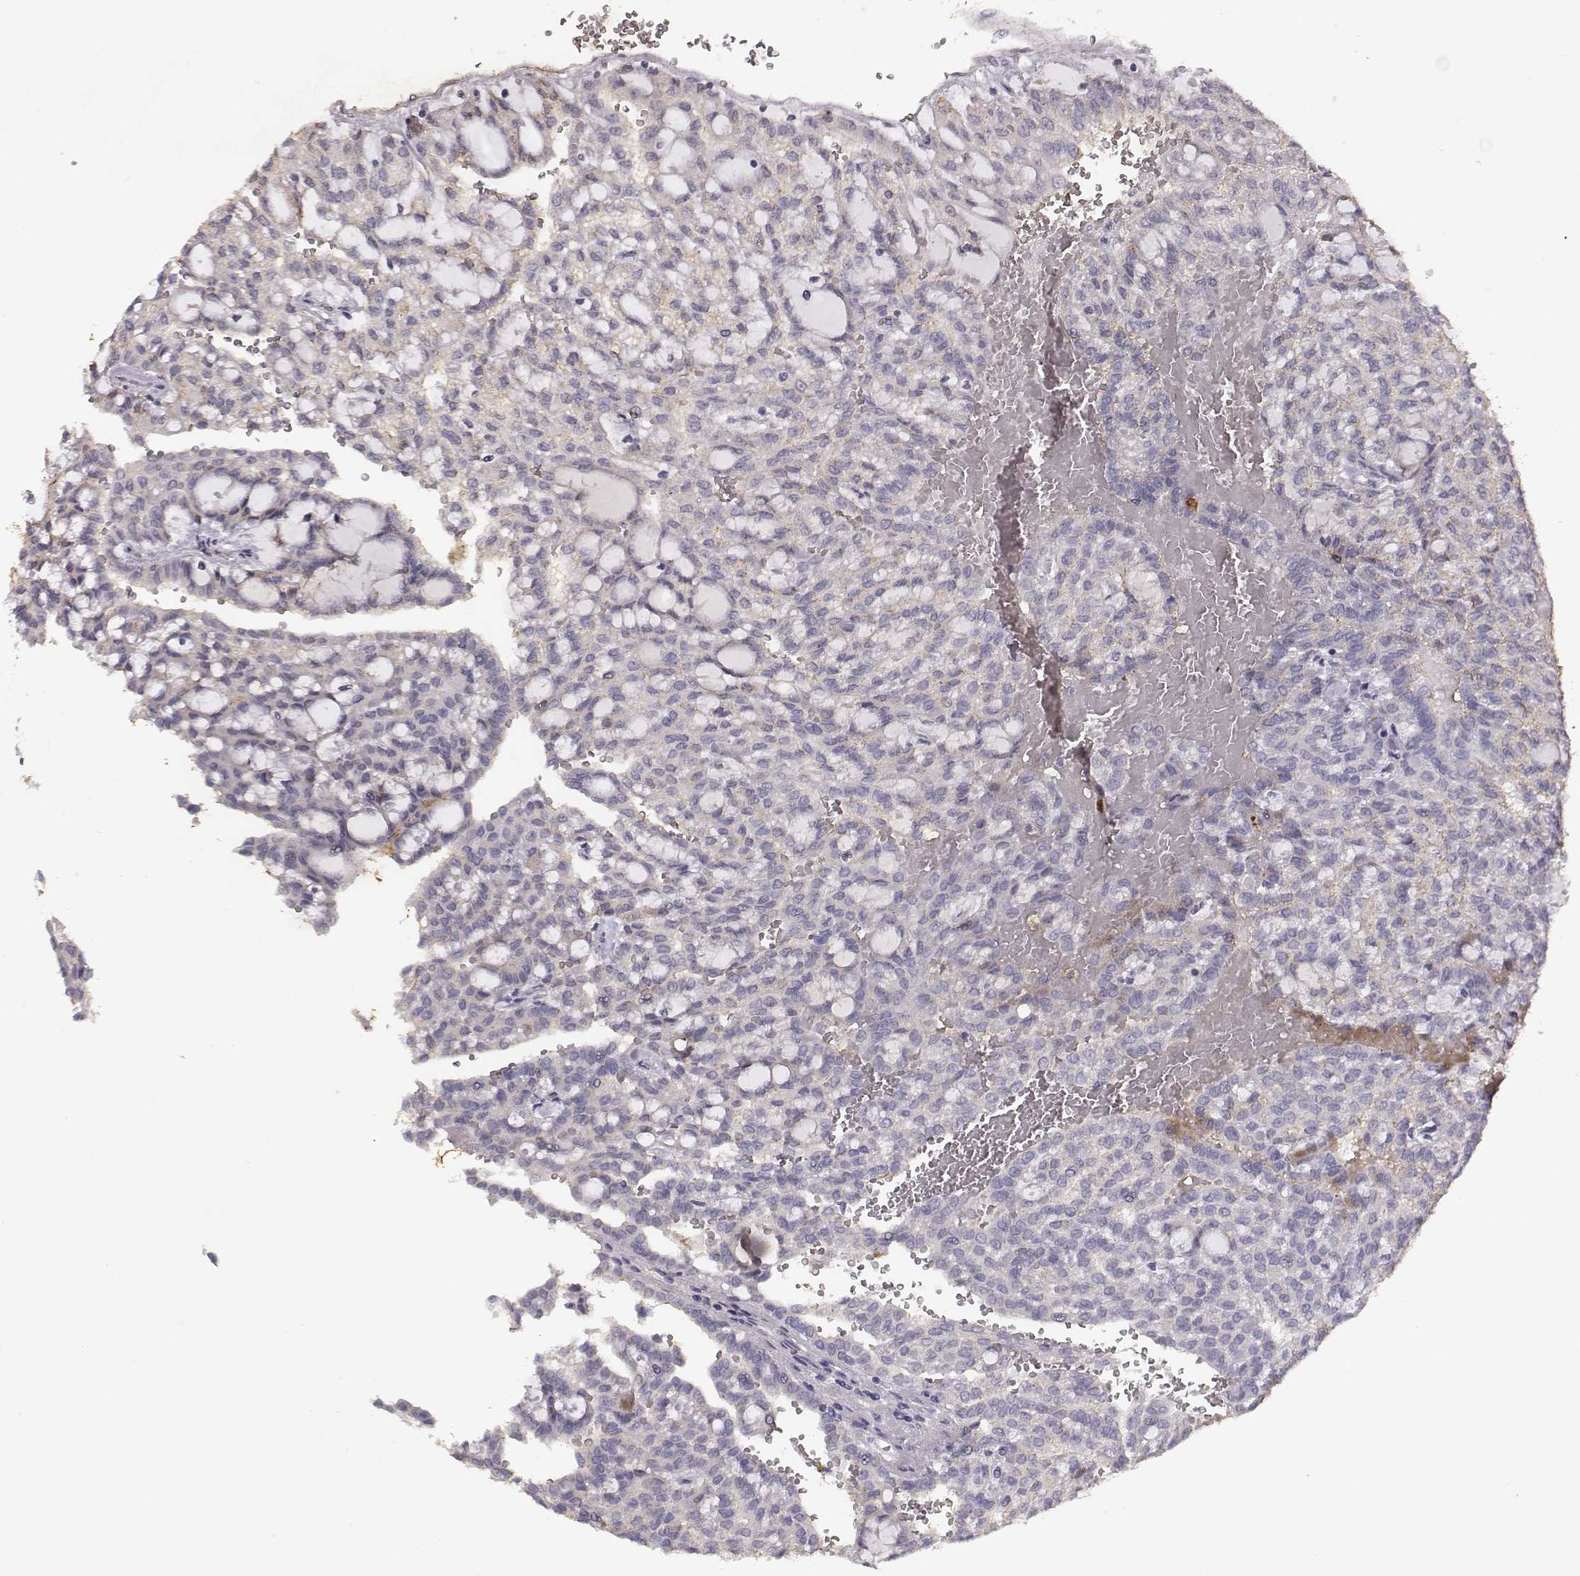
{"staining": {"intensity": "negative", "quantity": "none", "location": "none"}, "tissue": "renal cancer", "cell_type": "Tumor cells", "image_type": "cancer", "snomed": [{"axis": "morphology", "description": "Adenocarcinoma, NOS"}, {"axis": "topography", "description": "Kidney"}], "caption": "Protein analysis of adenocarcinoma (renal) demonstrates no significant expression in tumor cells.", "gene": "SLC22A6", "patient": {"sex": "male", "age": 63}}